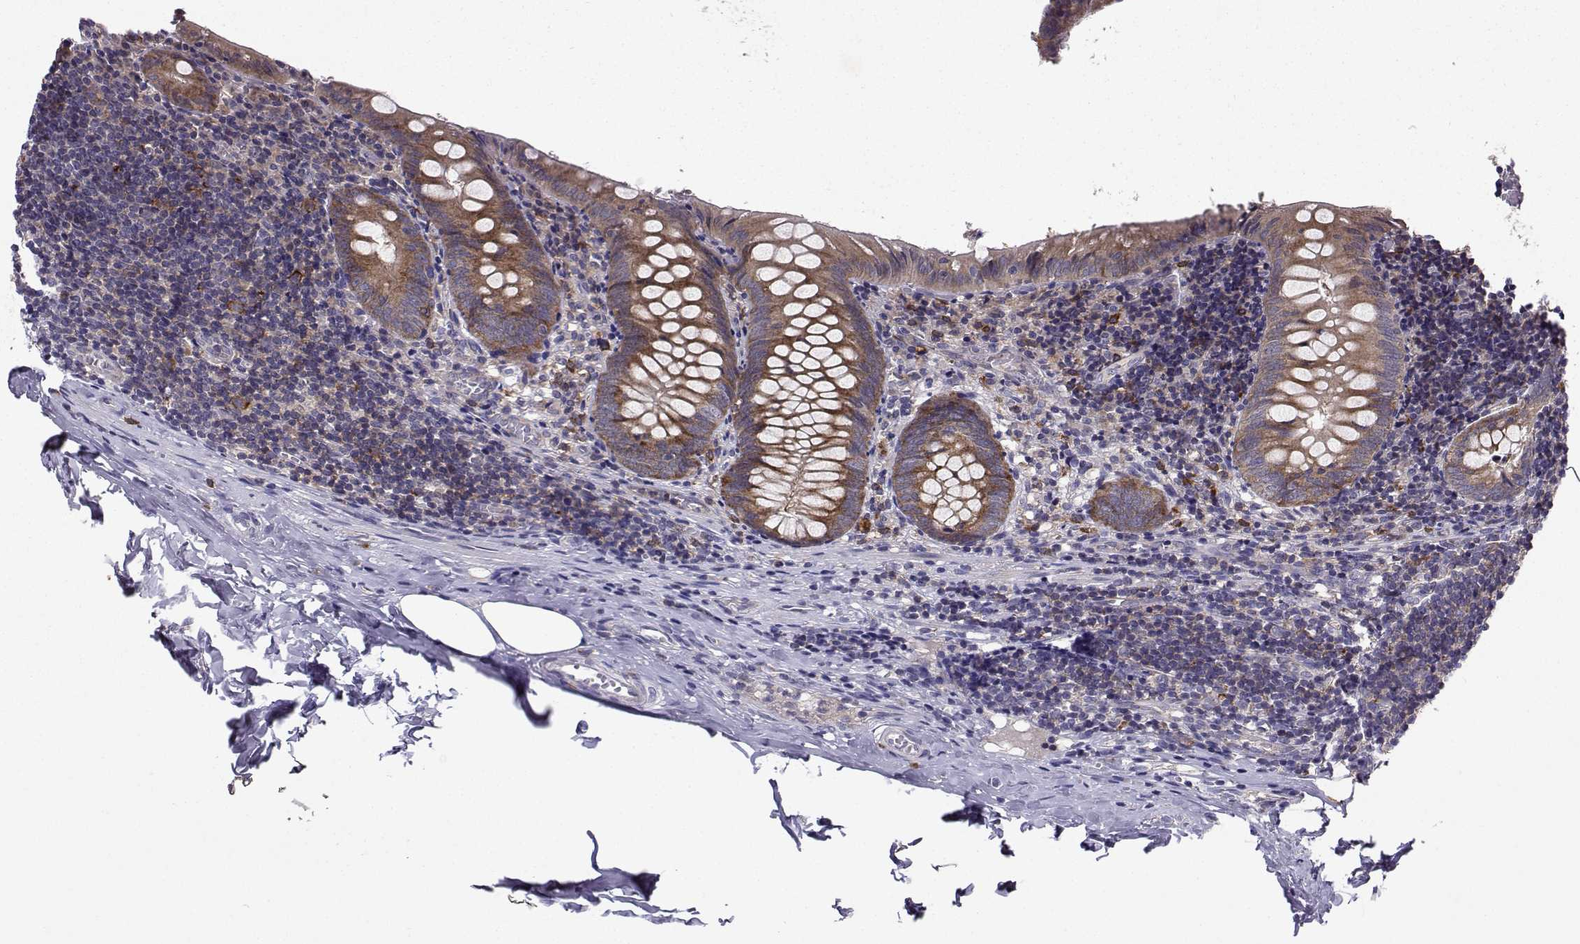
{"staining": {"intensity": "moderate", "quantity": "25%-75%", "location": "cytoplasmic/membranous"}, "tissue": "appendix", "cell_type": "Glandular cells", "image_type": "normal", "snomed": [{"axis": "morphology", "description": "Normal tissue, NOS"}, {"axis": "topography", "description": "Appendix"}], "caption": "Protein analysis of benign appendix displays moderate cytoplasmic/membranous staining in about 25%-75% of glandular cells. (DAB = brown stain, brightfield microscopy at high magnification).", "gene": "STXBP5", "patient": {"sex": "female", "age": 23}}